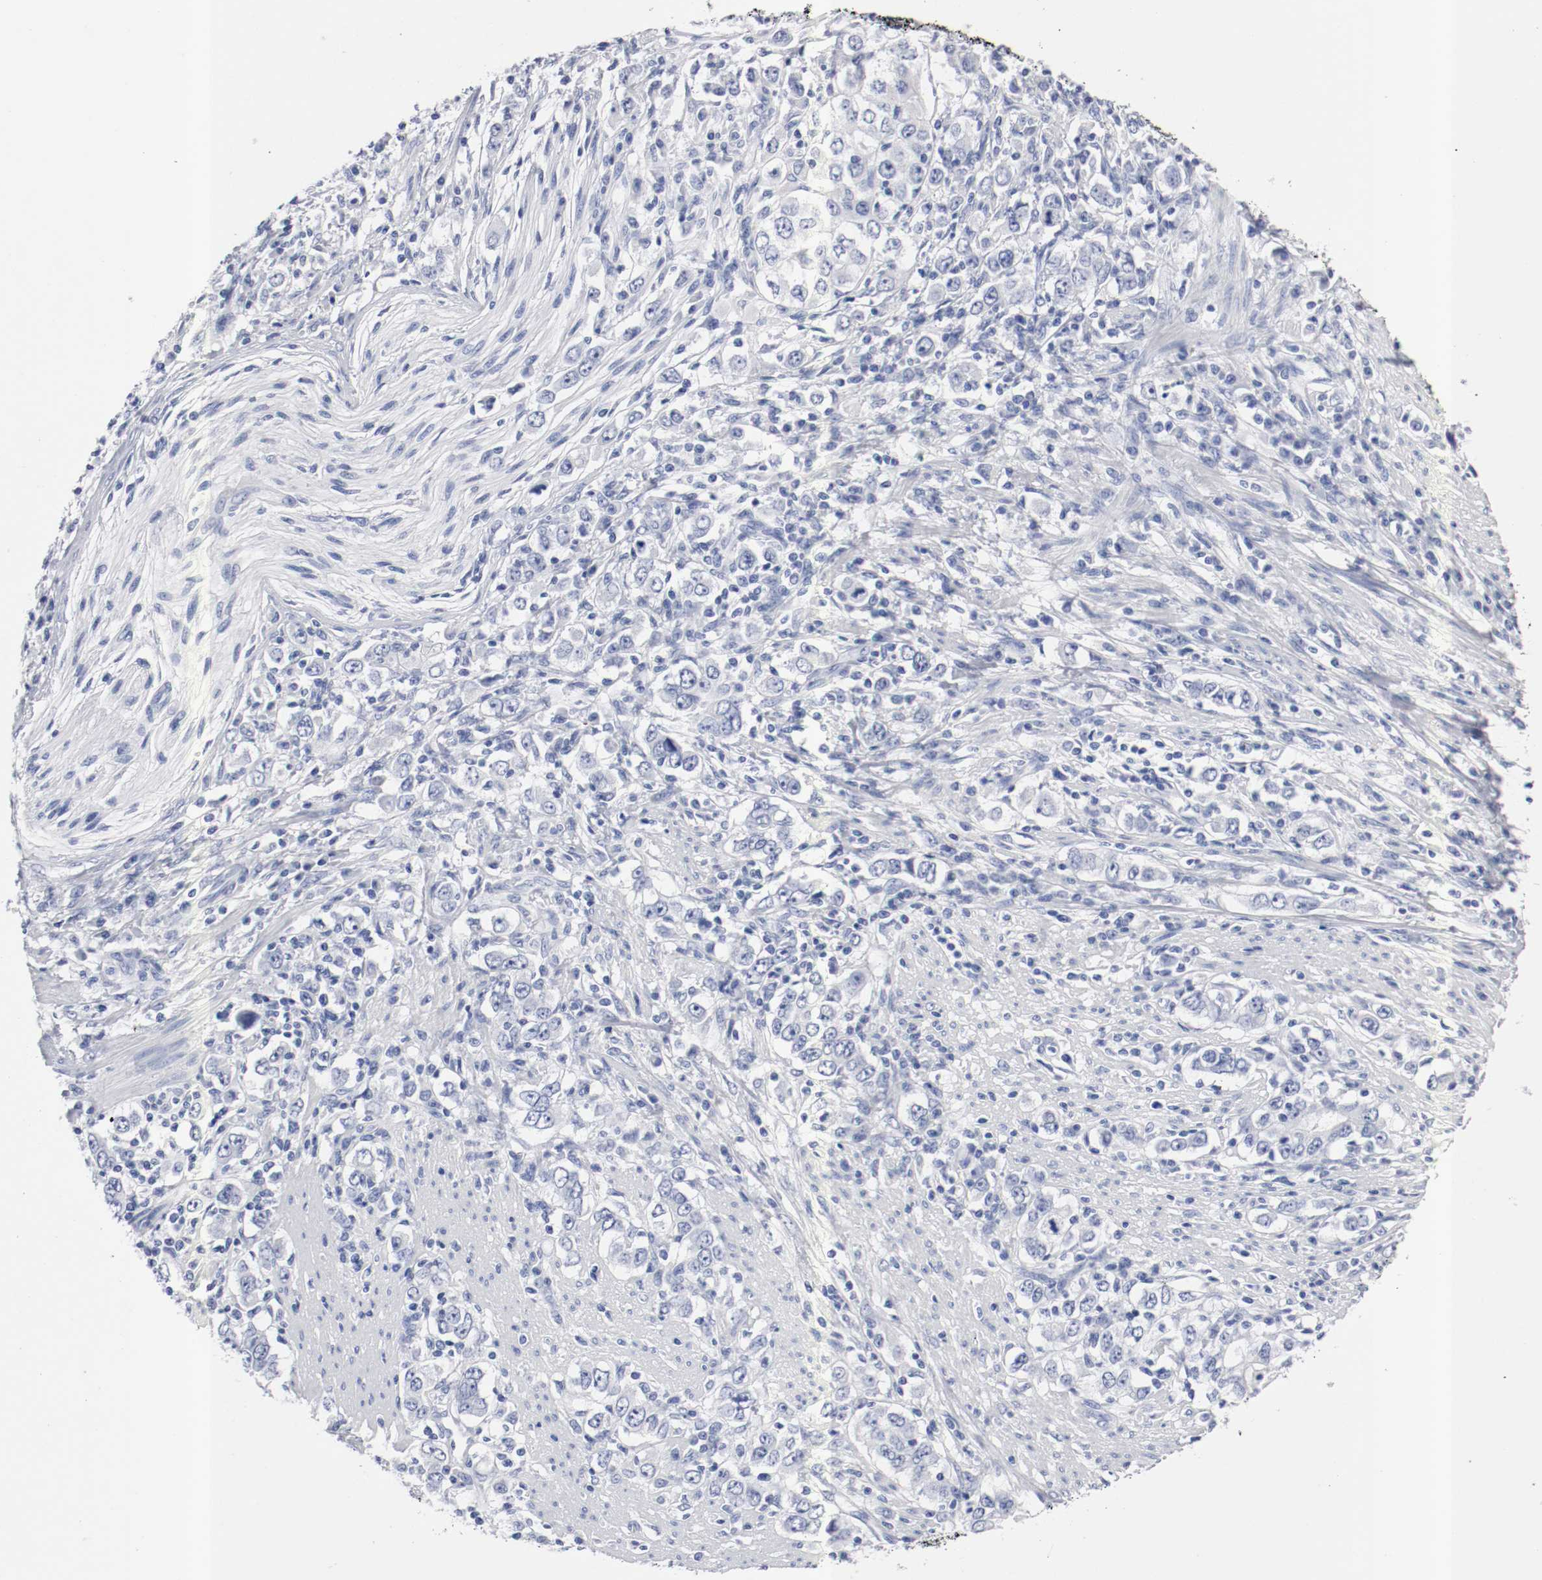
{"staining": {"intensity": "negative", "quantity": "none", "location": "none"}, "tissue": "stomach cancer", "cell_type": "Tumor cells", "image_type": "cancer", "snomed": [{"axis": "morphology", "description": "Adenocarcinoma, NOS"}, {"axis": "topography", "description": "Stomach, lower"}], "caption": "The immunohistochemistry micrograph has no significant expression in tumor cells of stomach cancer tissue.", "gene": "GAD1", "patient": {"sex": "female", "age": 72}}